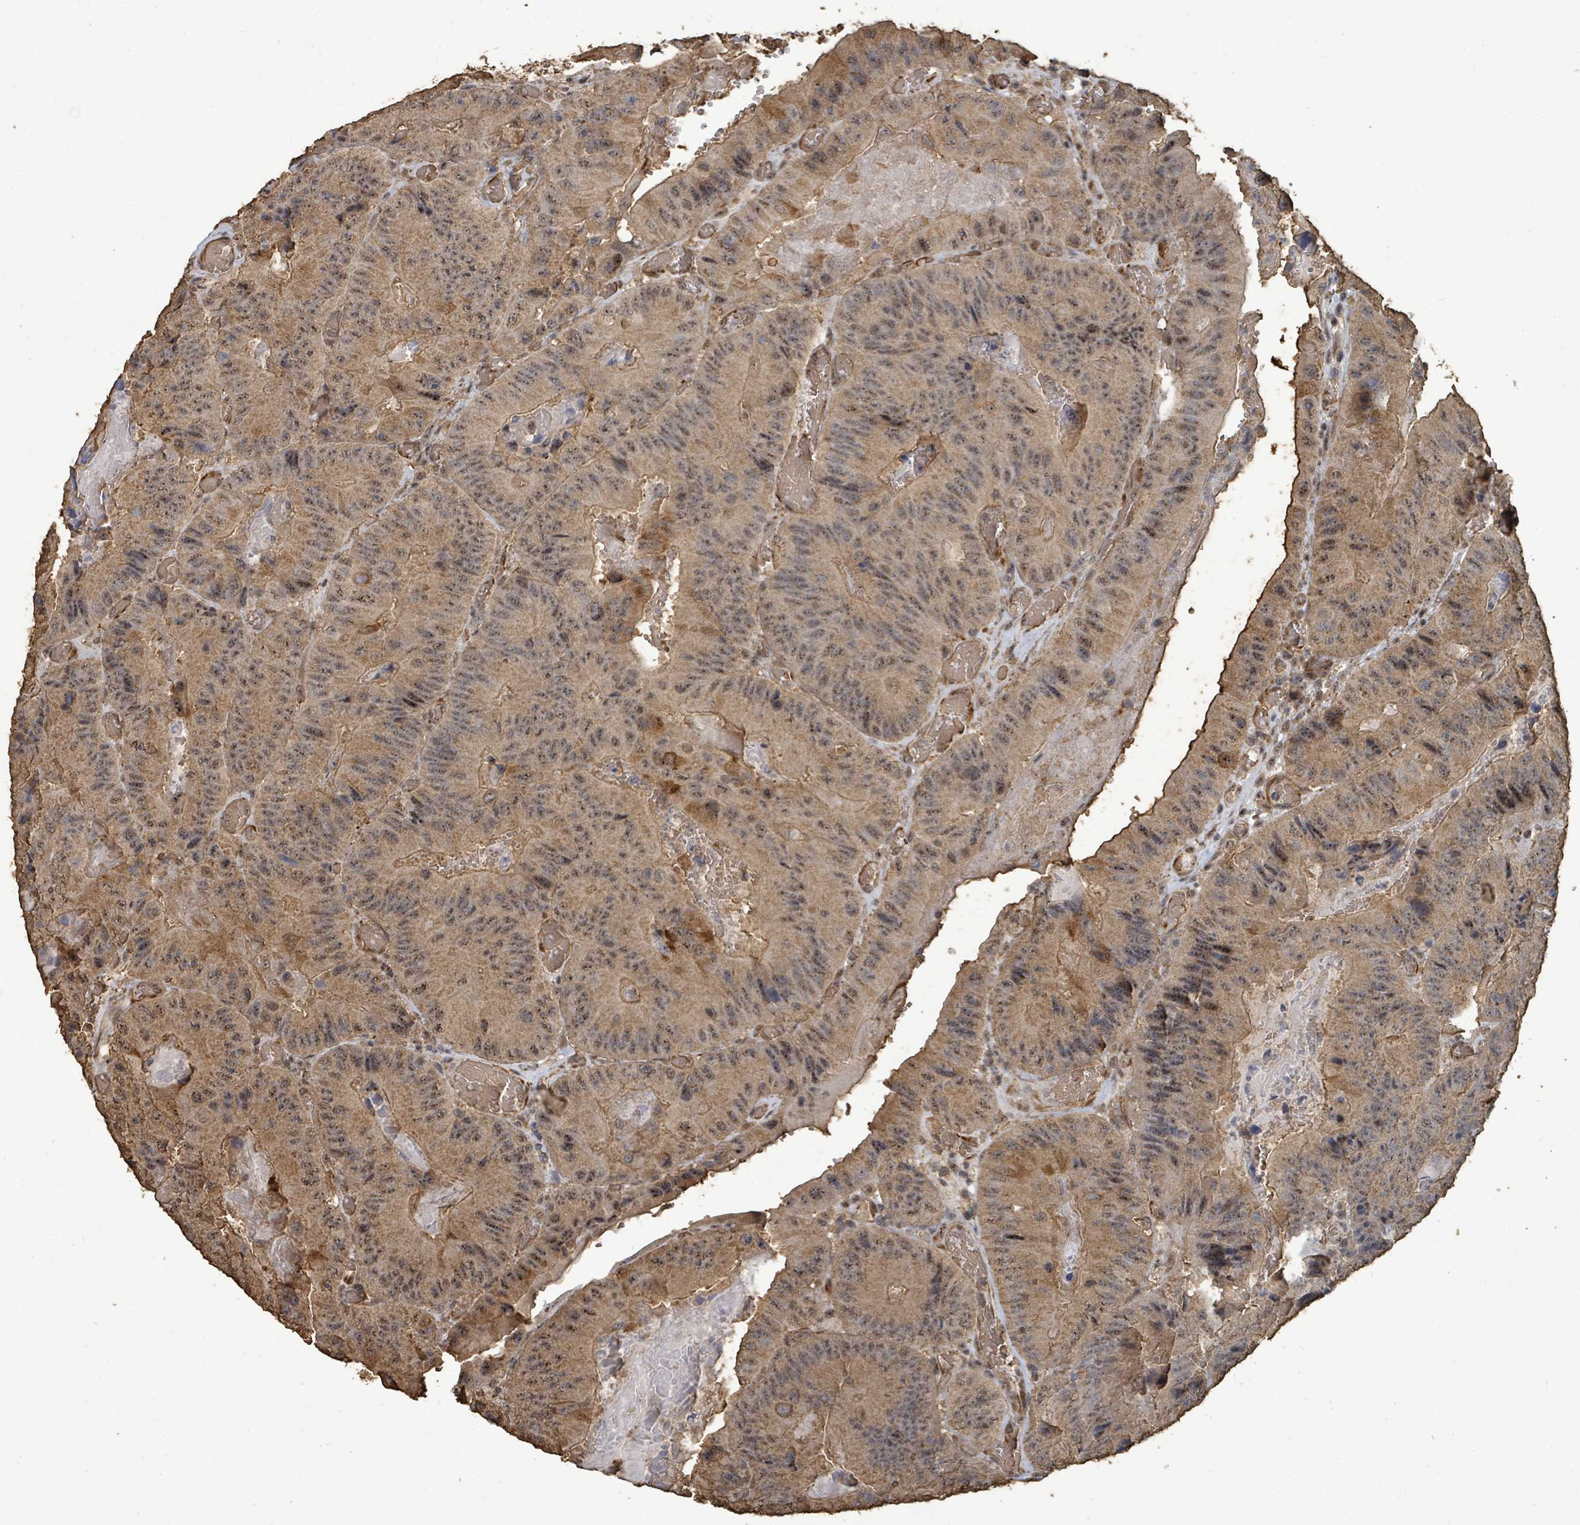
{"staining": {"intensity": "moderate", "quantity": ">75%", "location": "cytoplasmic/membranous,nuclear"}, "tissue": "colorectal cancer", "cell_type": "Tumor cells", "image_type": "cancer", "snomed": [{"axis": "morphology", "description": "Adenocarcinoma, NOS"}, {"axis": "topography", "description": "Colon"}], "caption": "This is an image of IHC staining of colorectal adenocarcinoma, which shows moderate positivity in the cytoplasmic/membranous and nuclear of tumor cells.", "gene": "C6orf52", "patient": {"sex": "female", "age": 86}}